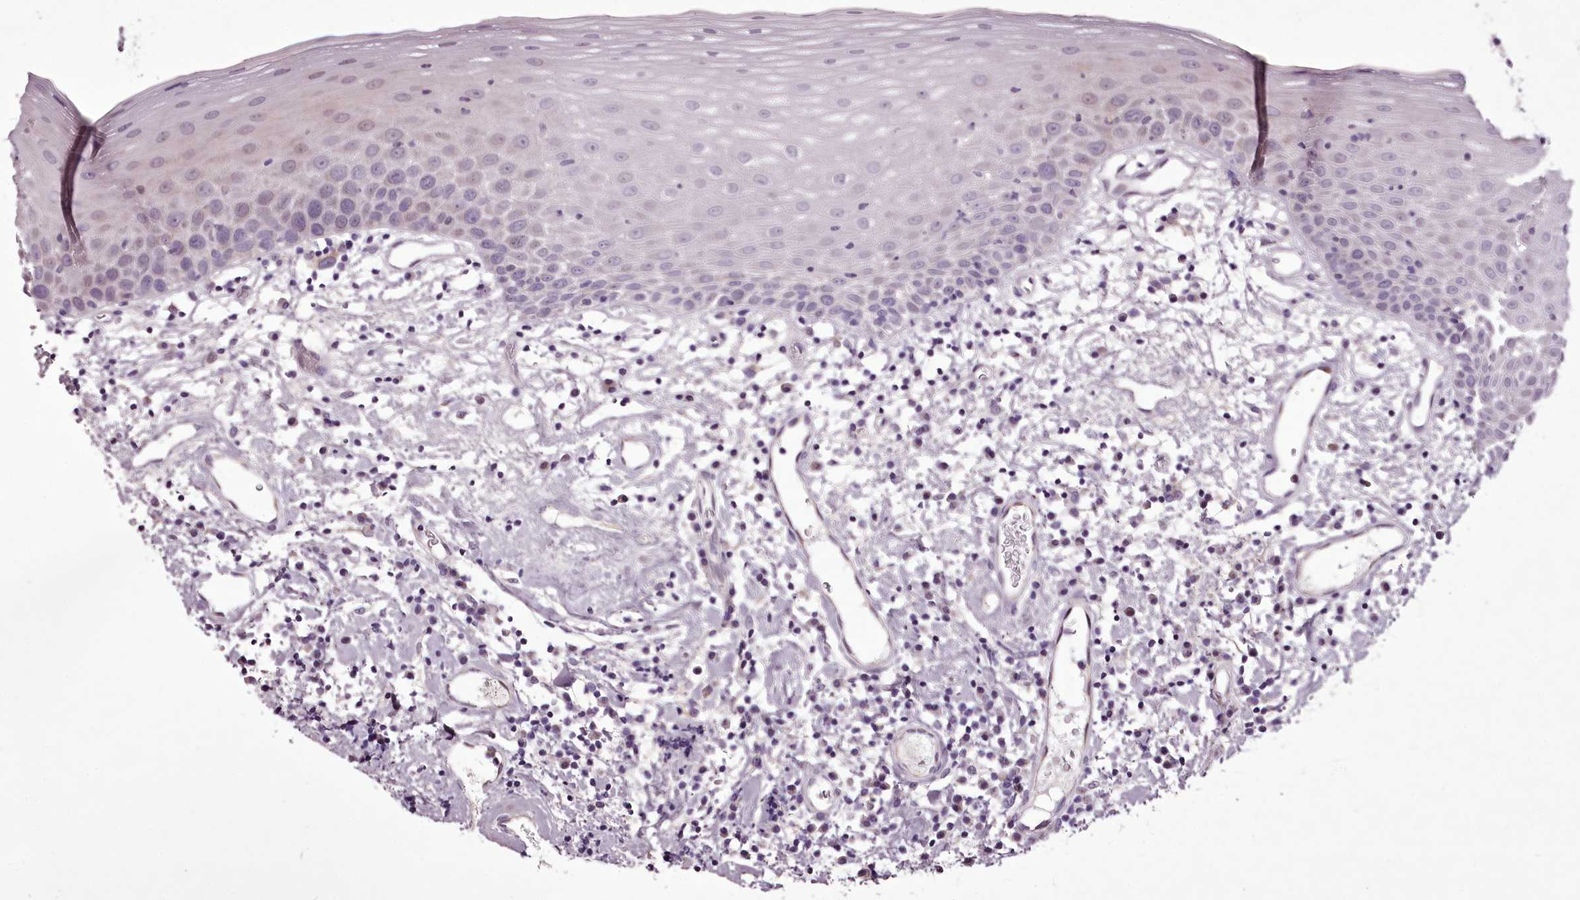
{"staining": {"intensity": "negative", "quantity": "none", "location": "none"}, "tissue": "oral mucosa", "cell_type": "Squamous epithelial cells", "image_type": "normal", "snomed": [{"axis": "morphology", "description": "Normal tissue, NOS"}, {"axis": "topography", "description": "Oral tissue"}], "caption": "Immunohistochemical staining of normal oral mucosa displays no significant positivity in squamous epithelial cells. The staining was performed using DAB (3,3'-diaminobenzidine) to visualize the protein expression in brown, while the nuclei were stained in blue with hematoxylin (Magnification: 20x).", "gene": "C1orf56", "patient": {"sex": "male", "age": 74}}